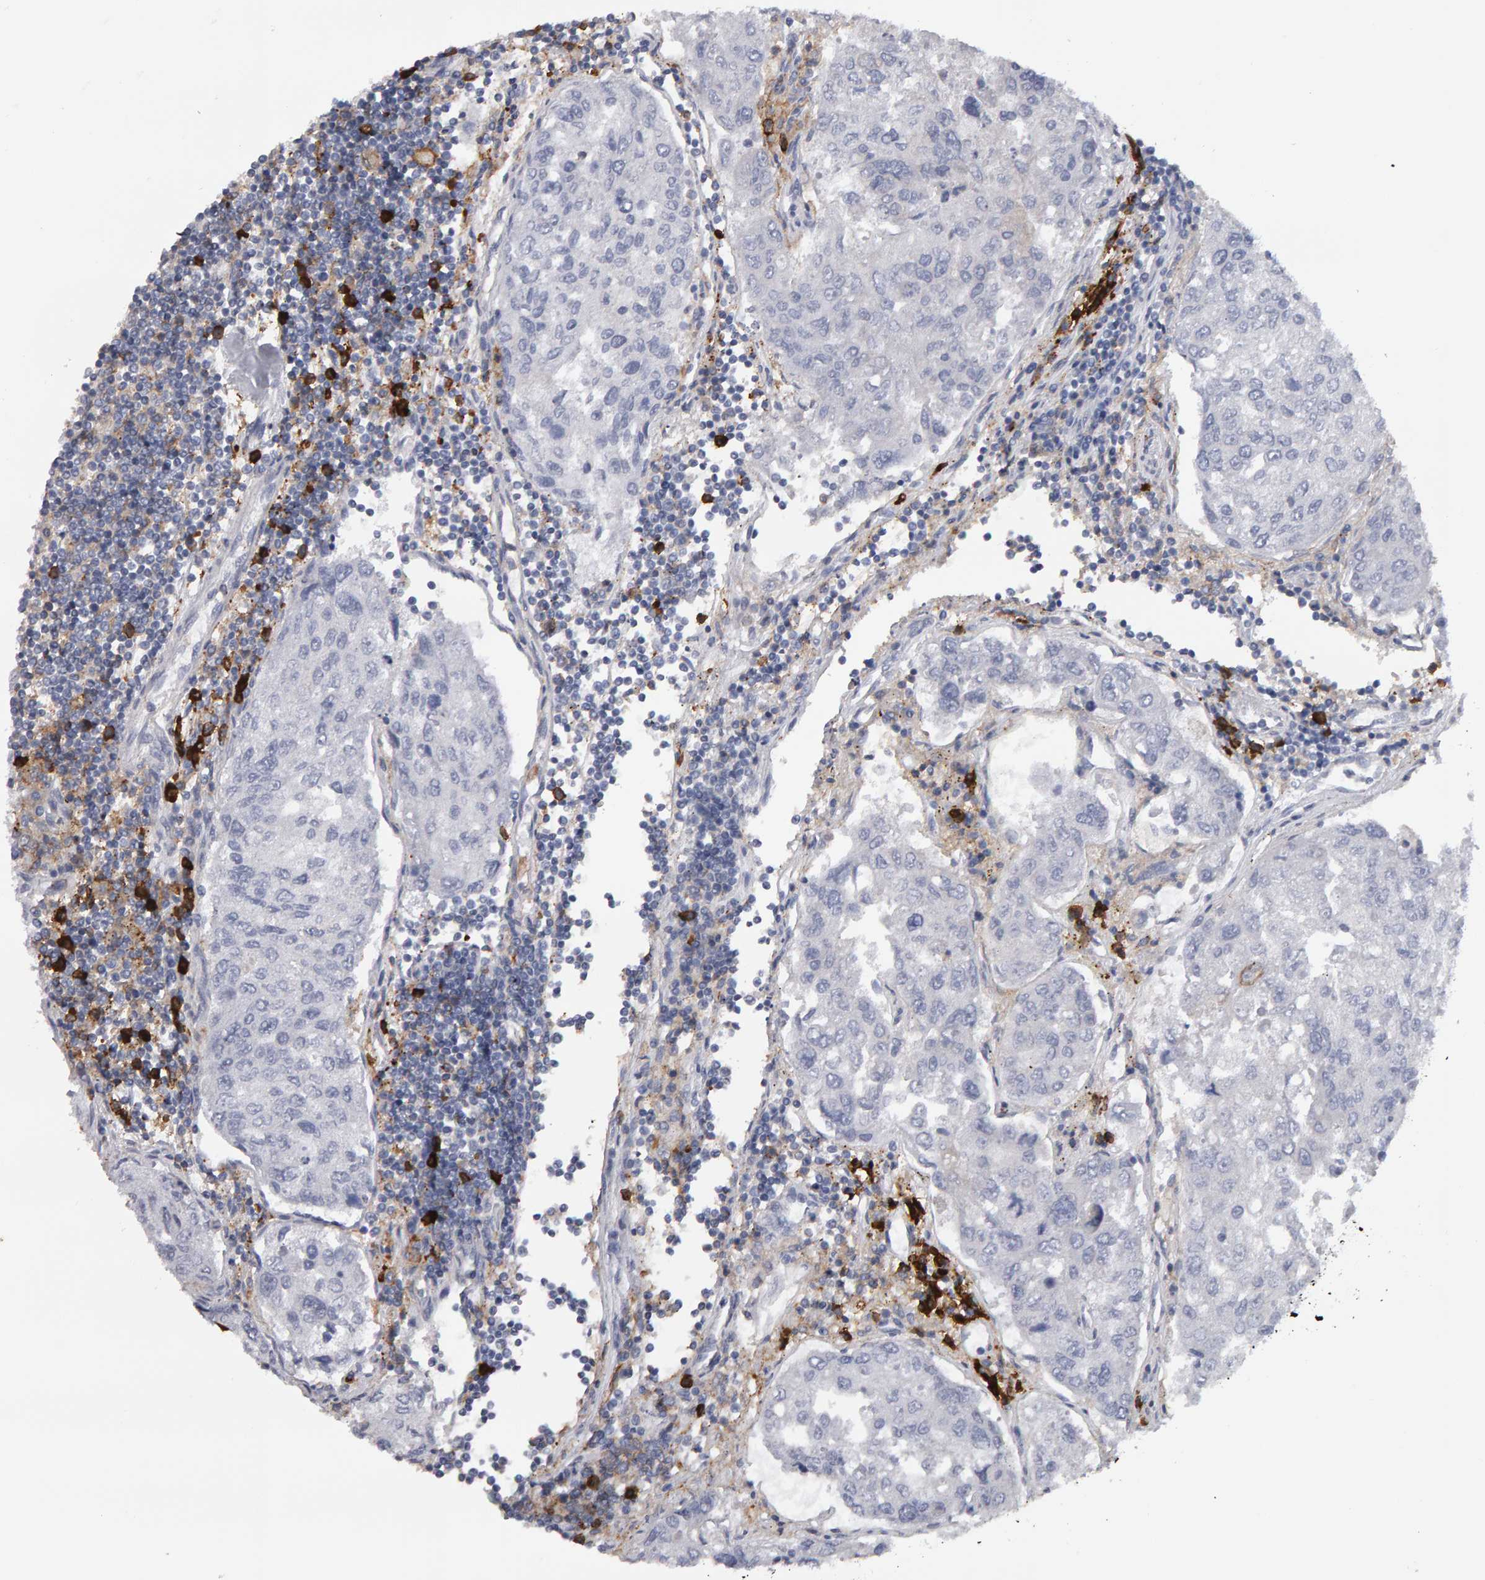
{"staining": {"intensity": "negative", "quantity": "none", "location": "none"}, "tissue": "urothelial cancer", "cell_type": "Tumor cells", "image_type": "cancer", "snomed": [{"axis": "morphology", "description": "Urothelial carcinoma, High grade"}, {"axis": "topography", "description": "Lymph node"}, {"axis": "topography", "description": "Urinary bladder"}], "caption": "Image shows no significant protein expression in tumor cells of urothelial cancer. The staining is performed using DAB (3,3'-diaminobenzidine) brown chromogen with nuclei counter-stained in using hematoxylin.", "gene": "CD38", "patient": {"sex": "male", "age": 51}}